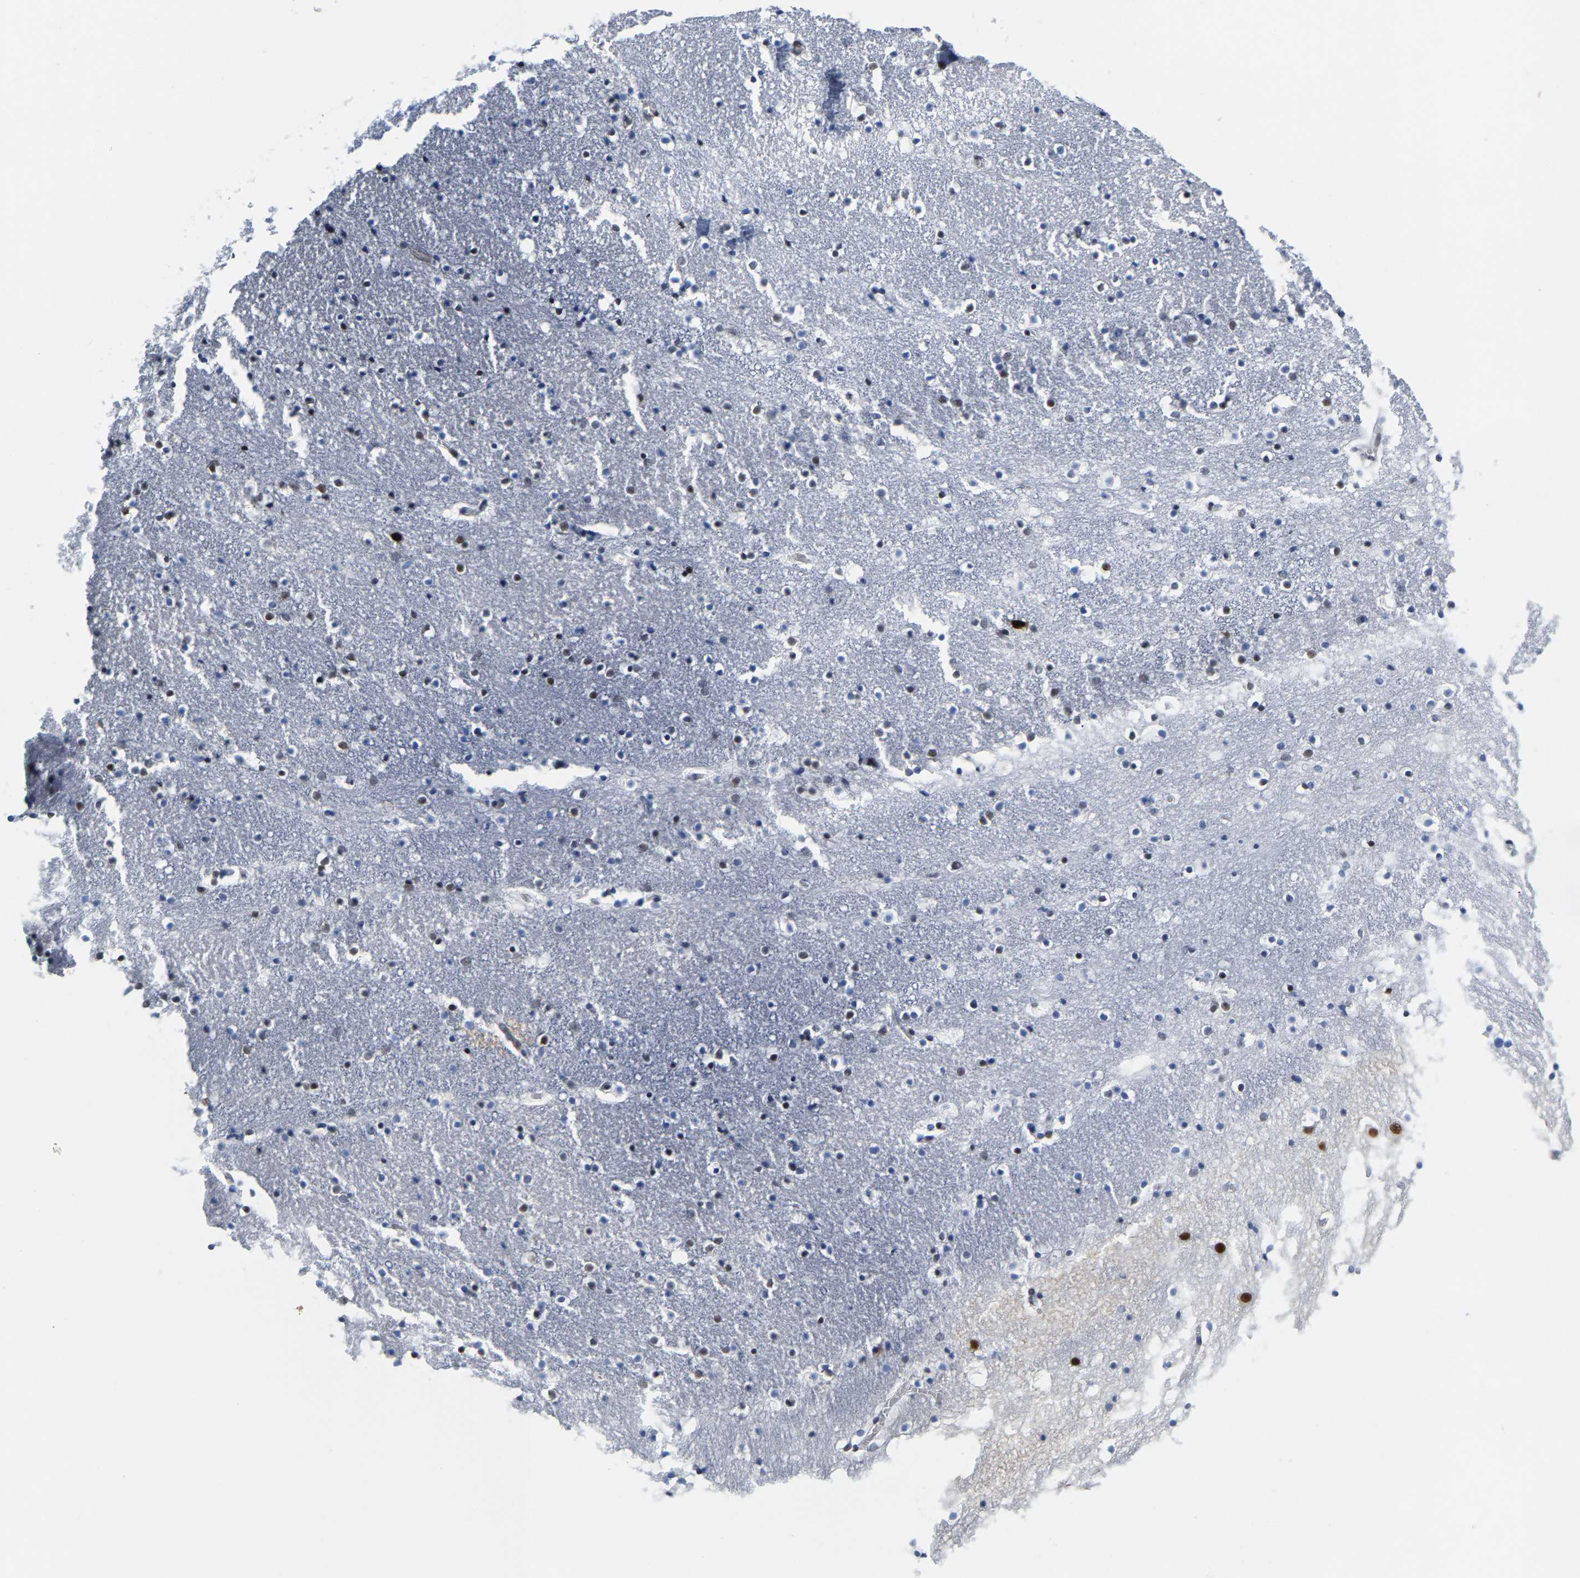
{"staining": {"intensity": "moderate", "quantity": "25%-75%", "location": "nuclear"}, "tissue": "caudate", "cell_type": "Glial cells", "image_type": "normal", "snomed": [{"axis": "morphology", "description": "Normal tissue, NOS"}, {"axis": "topography", "description": "Lateral ventricle wall"}], "caption": "Immunohistochemical staining of unremarkable human caudate shows medium levels of moderate nuclear positivity in about 25%-75% of glial cells. (DAB (3,3'-diaminobenzidine) = brown stain, brightfield microscopy at high magnification).", "gene": "FAM180A", "patient": {"sex": "male", "age": 45}}